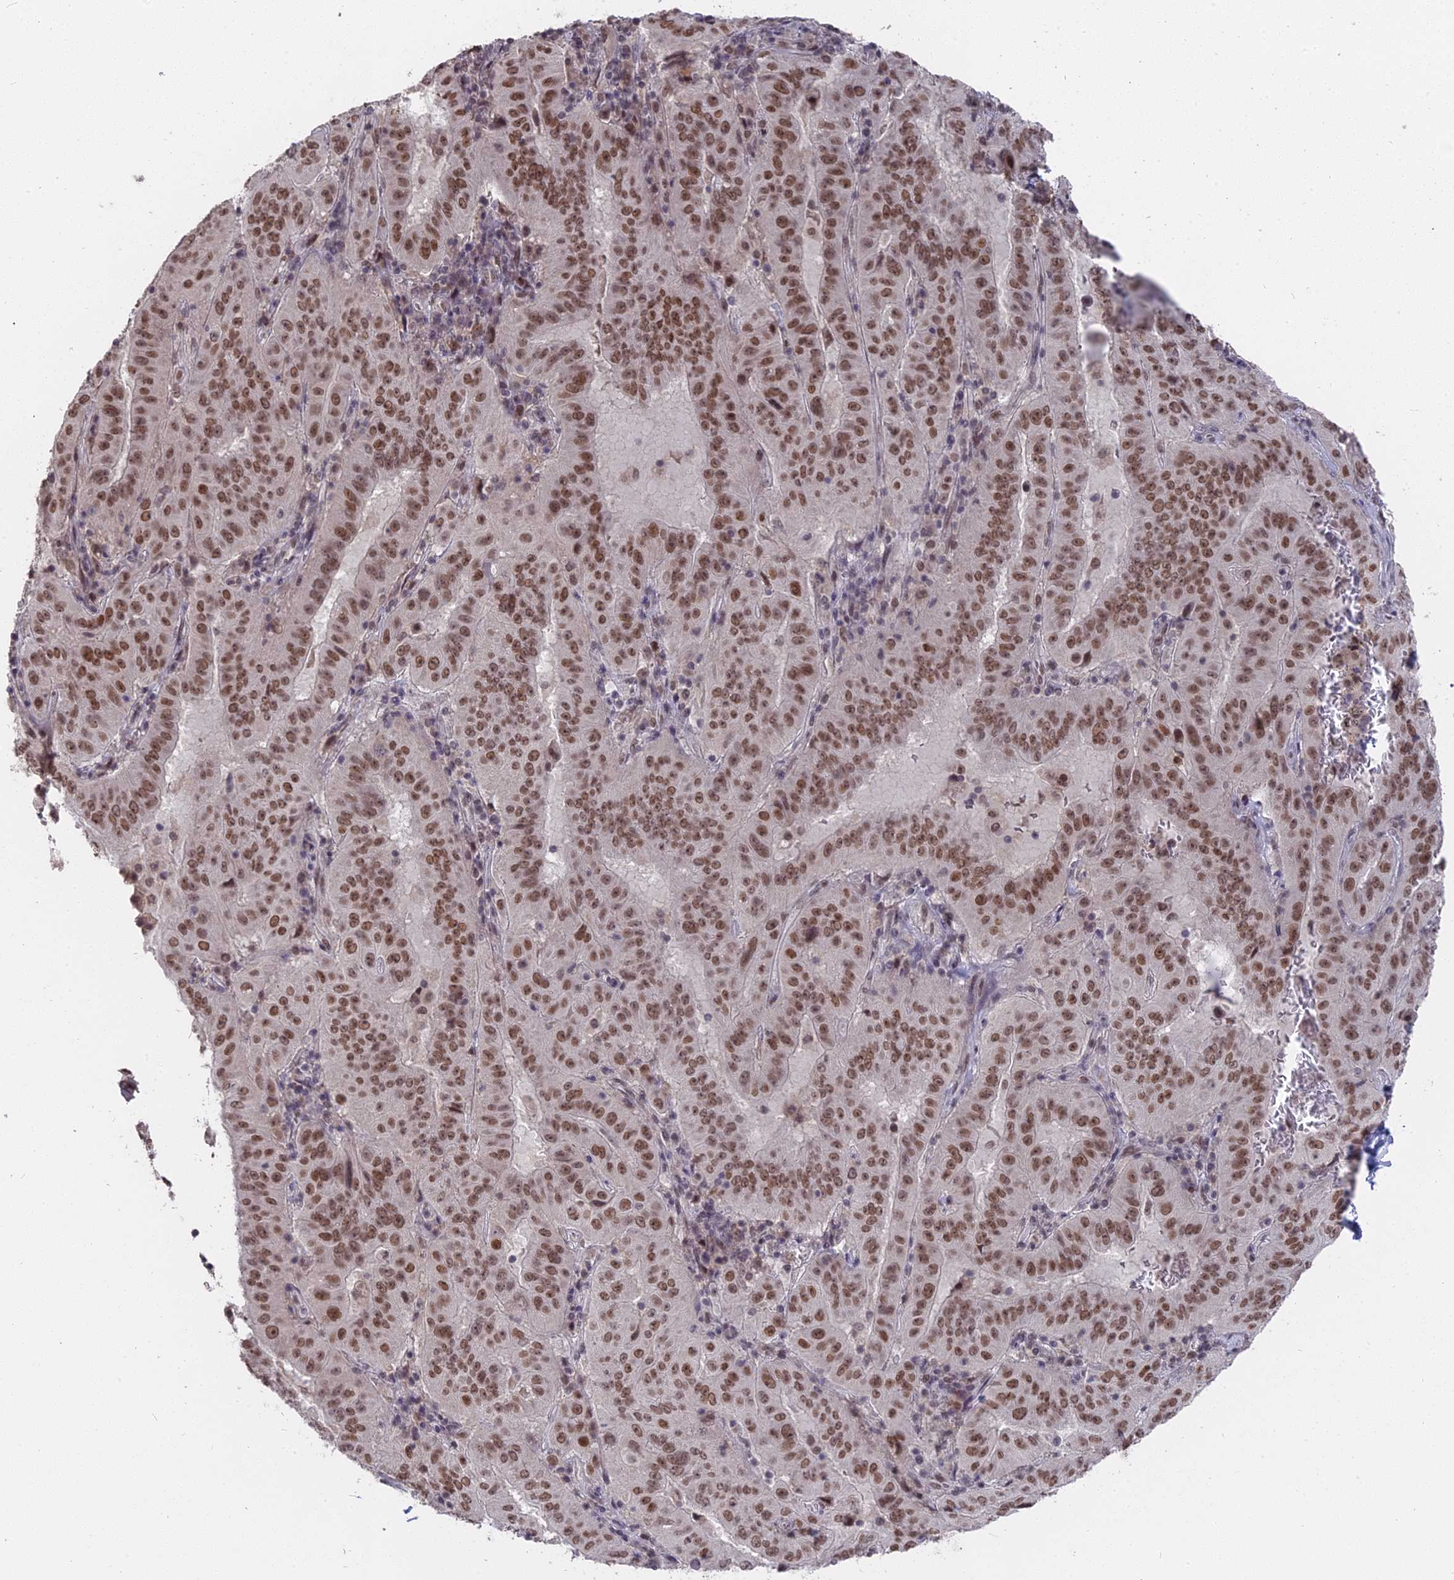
{"staining": {"intensity": "moderate", "quantity": ">75%", "location": "nuclear"}, "tissue": "pancreatic cancer", "cell_type": "Tumor cells", "image_type": "cancer", "snomed": [{"axis": "morphology", "description": "Adenocarcinoma, NOS"}, {"axis": "topography", "description": "Pancreas"}], "caption": "This histopathology image shows IHC staining of human pancreatic cancer (adenocarcinoma), with medium moderate nuclear expression in approximately >75% of tumor cells.", "gene": "NR1H3", "patient": {"sex": "male", "age": 63}}